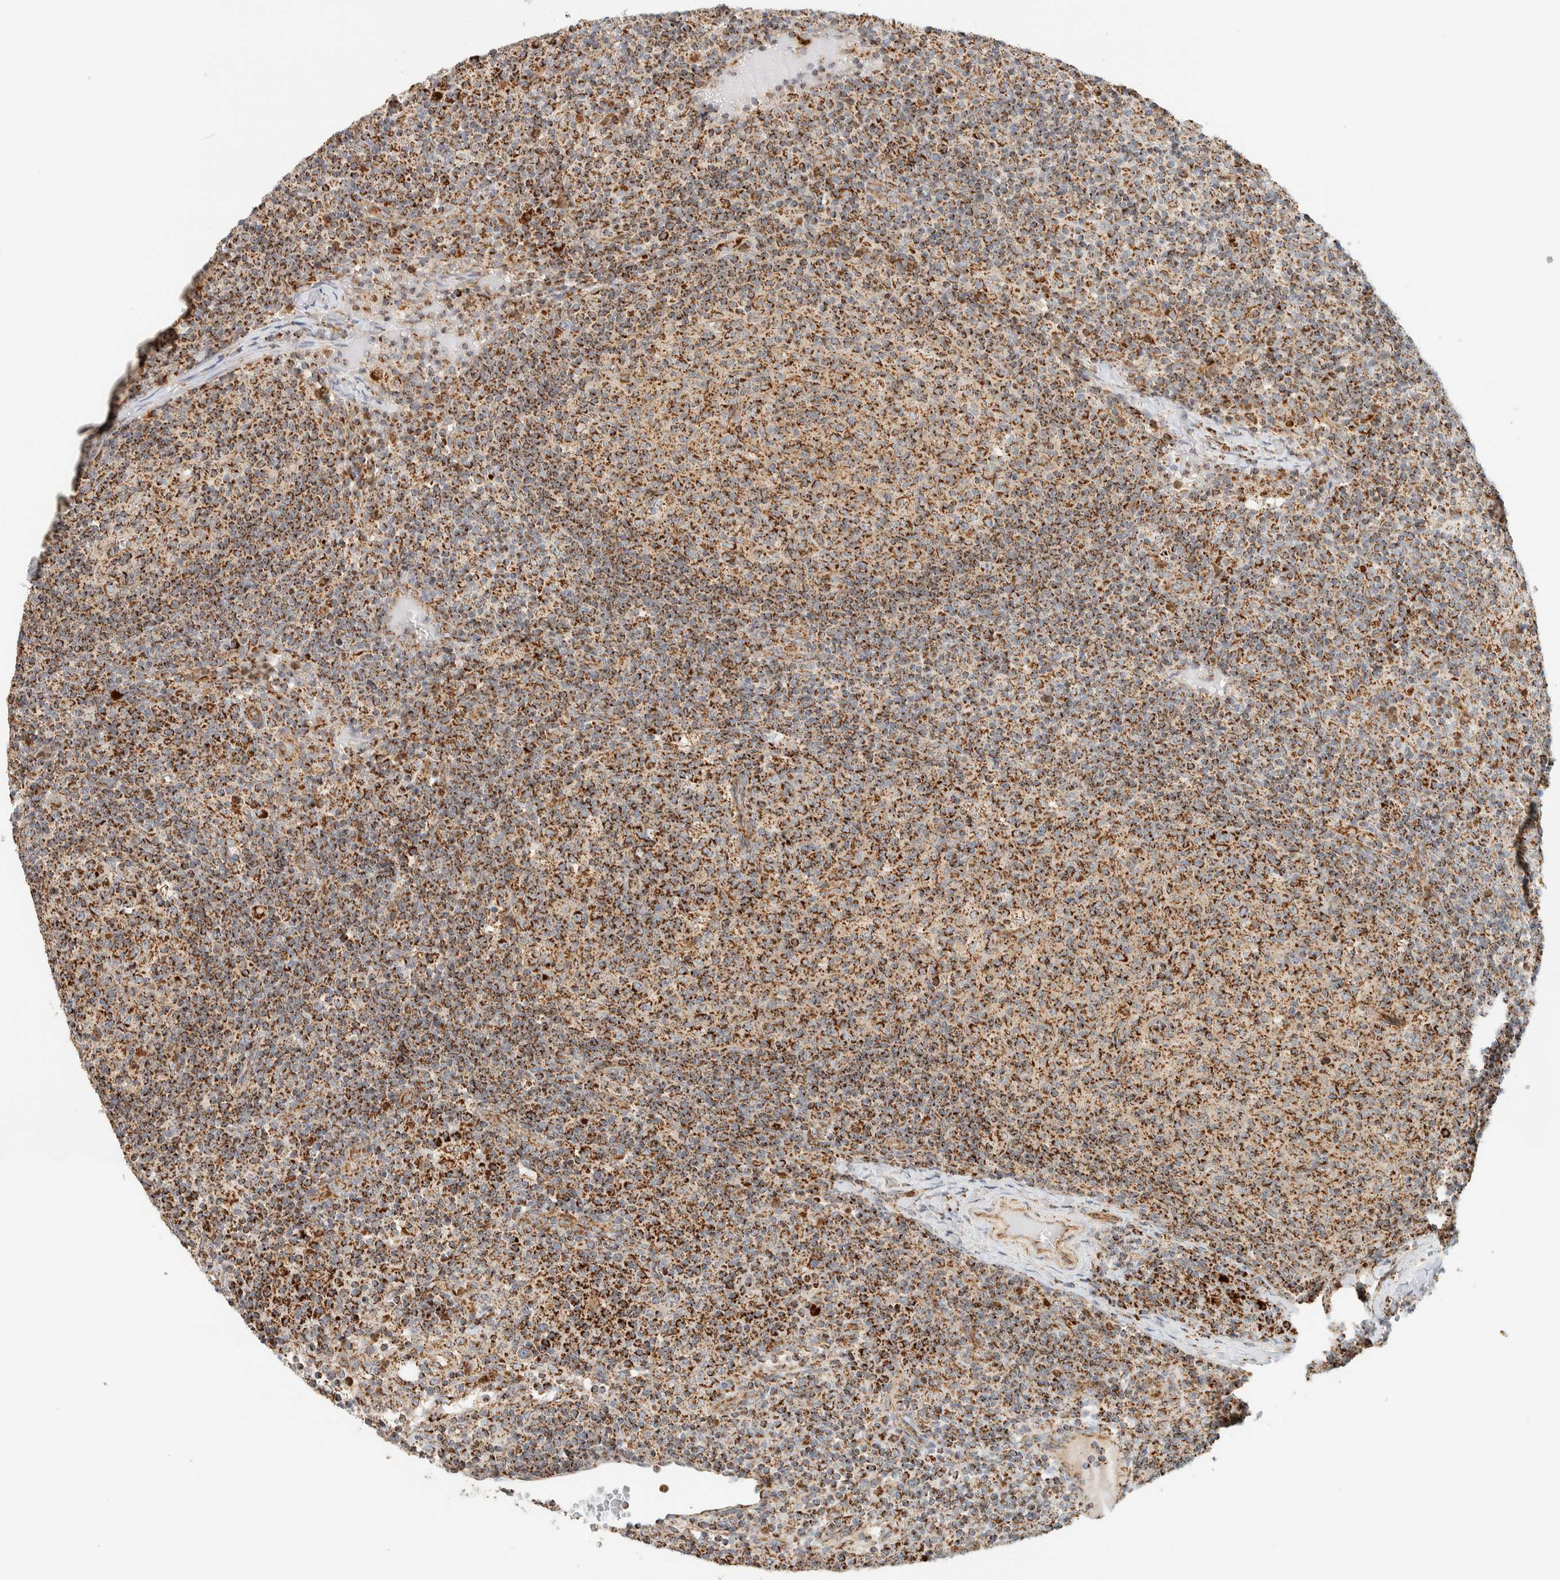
{"staining": {"intensity": "moderate", "quantity": ">75%", "location": "cytoplasmic/membranous"}, "tissue": "lymph node", "cell_type": "Germinal center cells", "image_type": "normal", "snomed": [{"axis": "morphology", "description": "Normal tissue, NOS"}, {"axis": "morphology", "description": "Inflammation, NOS"}, {"axis": "topography", "description": "Lymph node"}], "caption": "Protein expression analysis of unremarkable lymph node exhibits moderate cytoplasmic/membranous positivity in about >75% of germinal center cells. Nuclei are stained in blue.", "gene": "KIFAP3", "patient": {"sex": "male", "age": 55}}